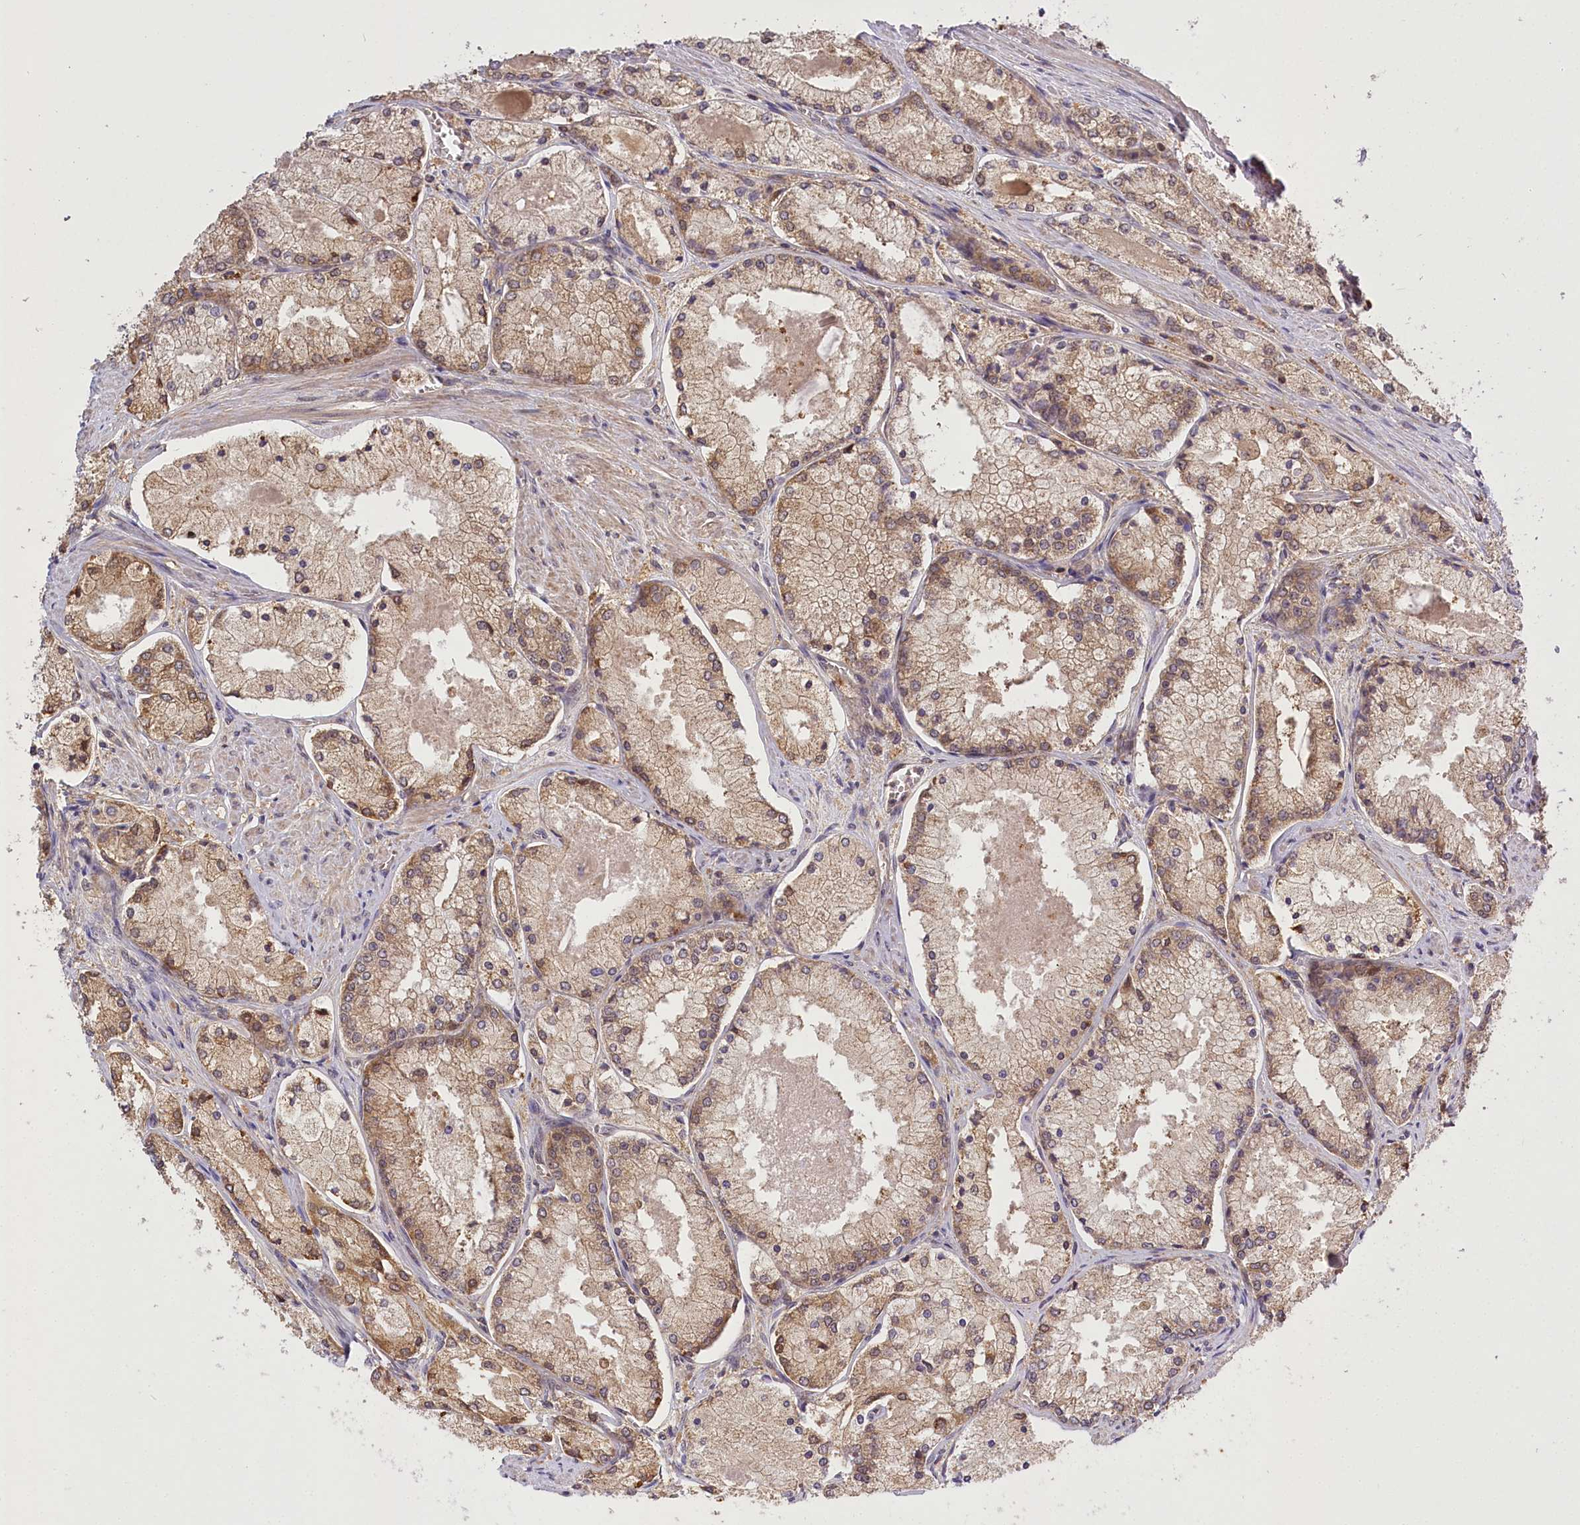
{"staining": {"intensity": "weak", "quantity": ">75%", "location": "cytoplasmic/membranous"}, "tissue": "prostate cancer", "cell_type": "Tumor cells", "image_type": "cancer", "snomed": [{"axis": "morphology", "description": "Adenocarcinoma, Low grade"}, {"axis": "topography", "description": "Prostate"}], "caption": "Weak cytoplasmic/membranous staining is identified in about >75% of tumor cells in prostate adenocarcinoma (low-grade).", "gene": "SERGEF", "patient": {"sex": "male", "age": 74}}